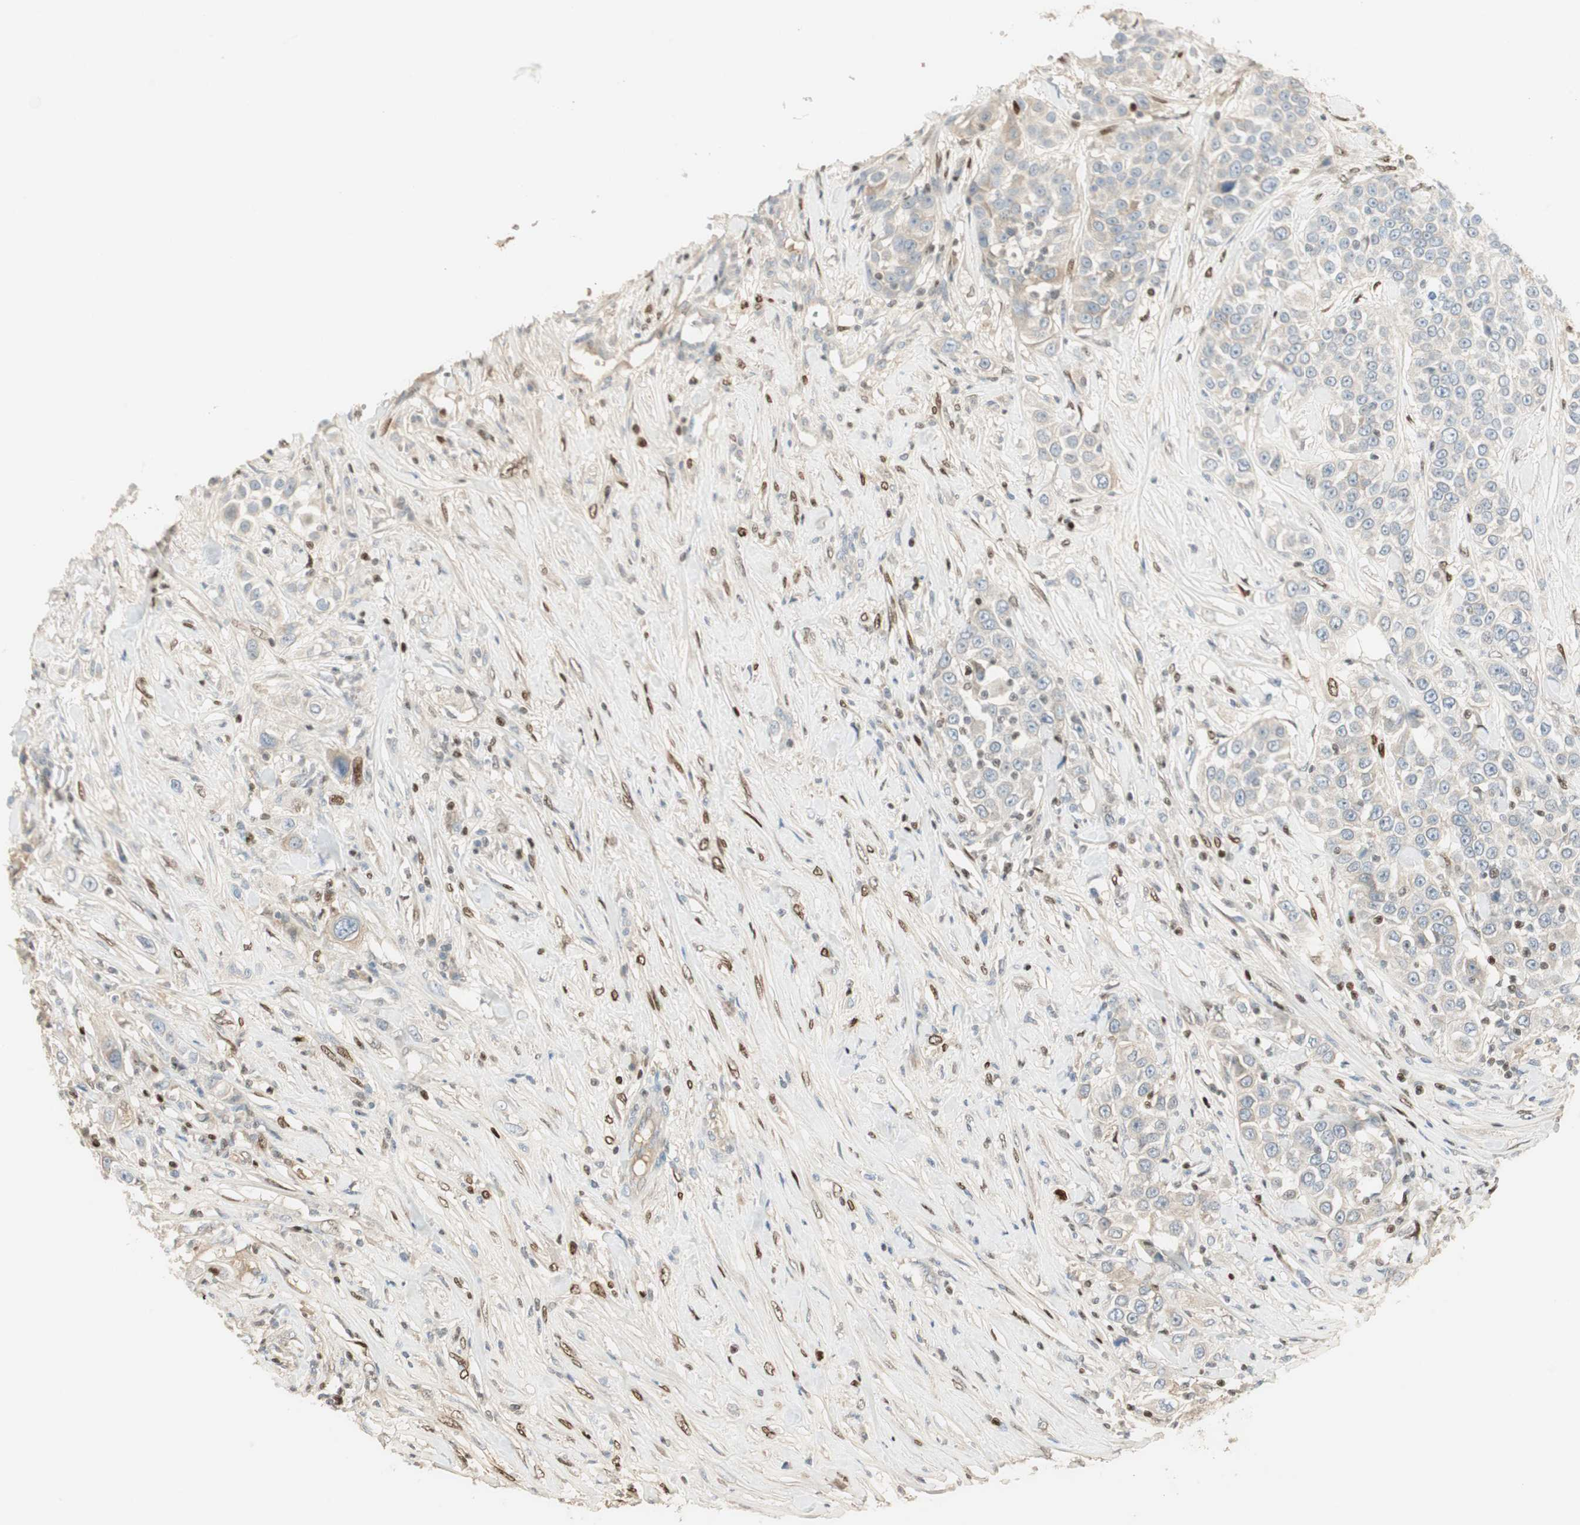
{"staining": {"intensity": "negative", "quantity": "none", "location": "none"}, "tissue": "urothelial cancer", "cell_type": "Tumor cells", "image_type": "cancer", "snomed": [{"axis": "morphology", "description": "Urothelial carcinoma, High grade"}, {"axis": "topography", "description": "Urinary bladder"}], "caption": "Immunohistochemistry micrograph of neoplastic tissue: high-grade urothelial carcinoma stained with DAB reveals no significant protein expression in tumor cells.", "gene": "RUNX2", "patient": {"sex": "female", "age": 80}}